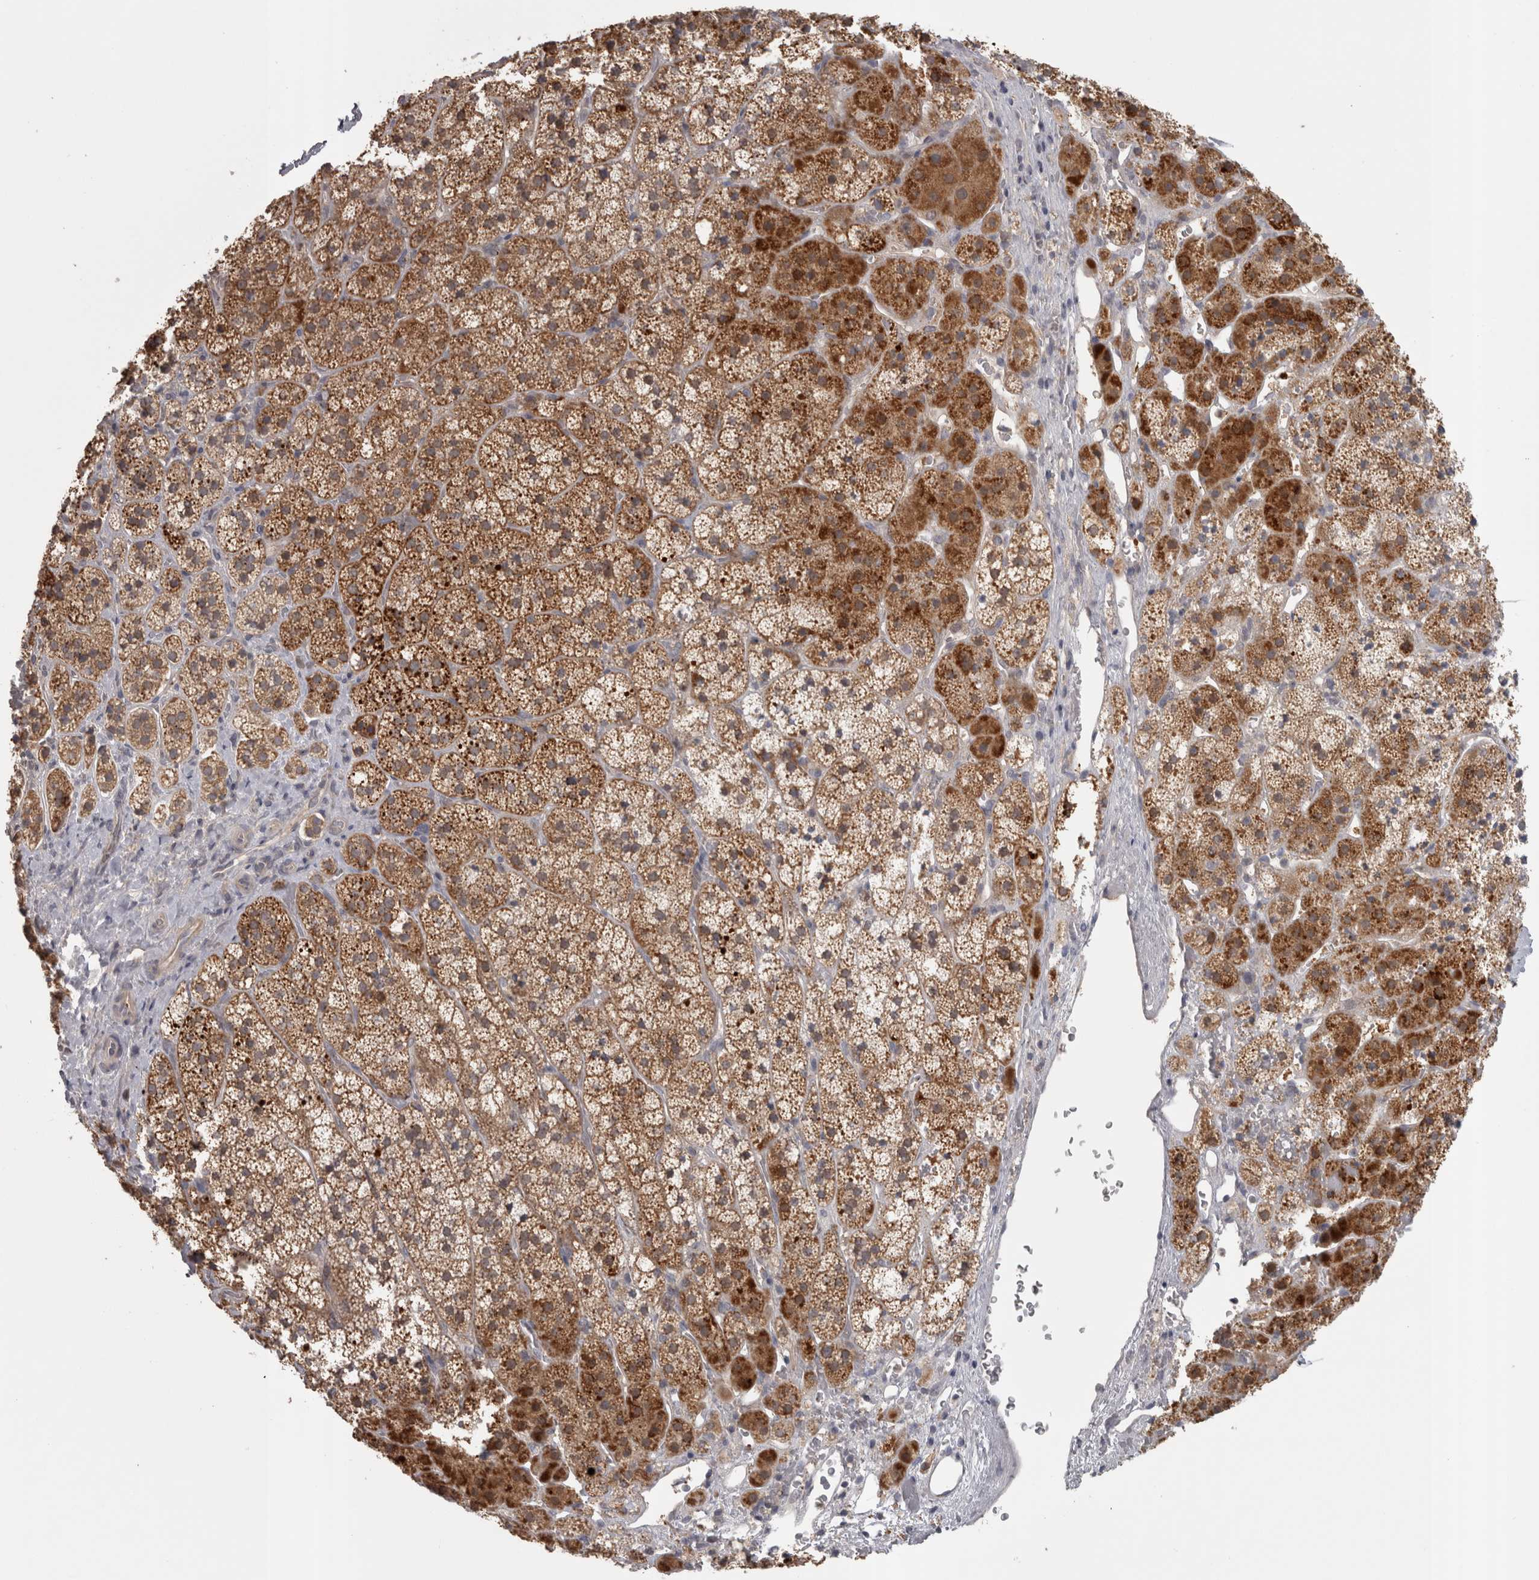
{"staining": {"intensity": "strong", "quantity": ">75%", "location": "cytoplasmic/membranous"}, "tissue": "adrenal gland", "cell_type": "Glandular cells", "image_type": "normal", "snomed": [{"axis": "morphology", "description": "Normal tissue, NOS"}, {"axis": "topography", "description": "Adrenal gland"}], "caption": "A brown stain highlights strong cytoplasmic/membranous expression of a protein in glandular cells of unremarkable human adrenal gland.", "gene": "SLCO5A1", "patient": {"sex": "female", "age": 44}}